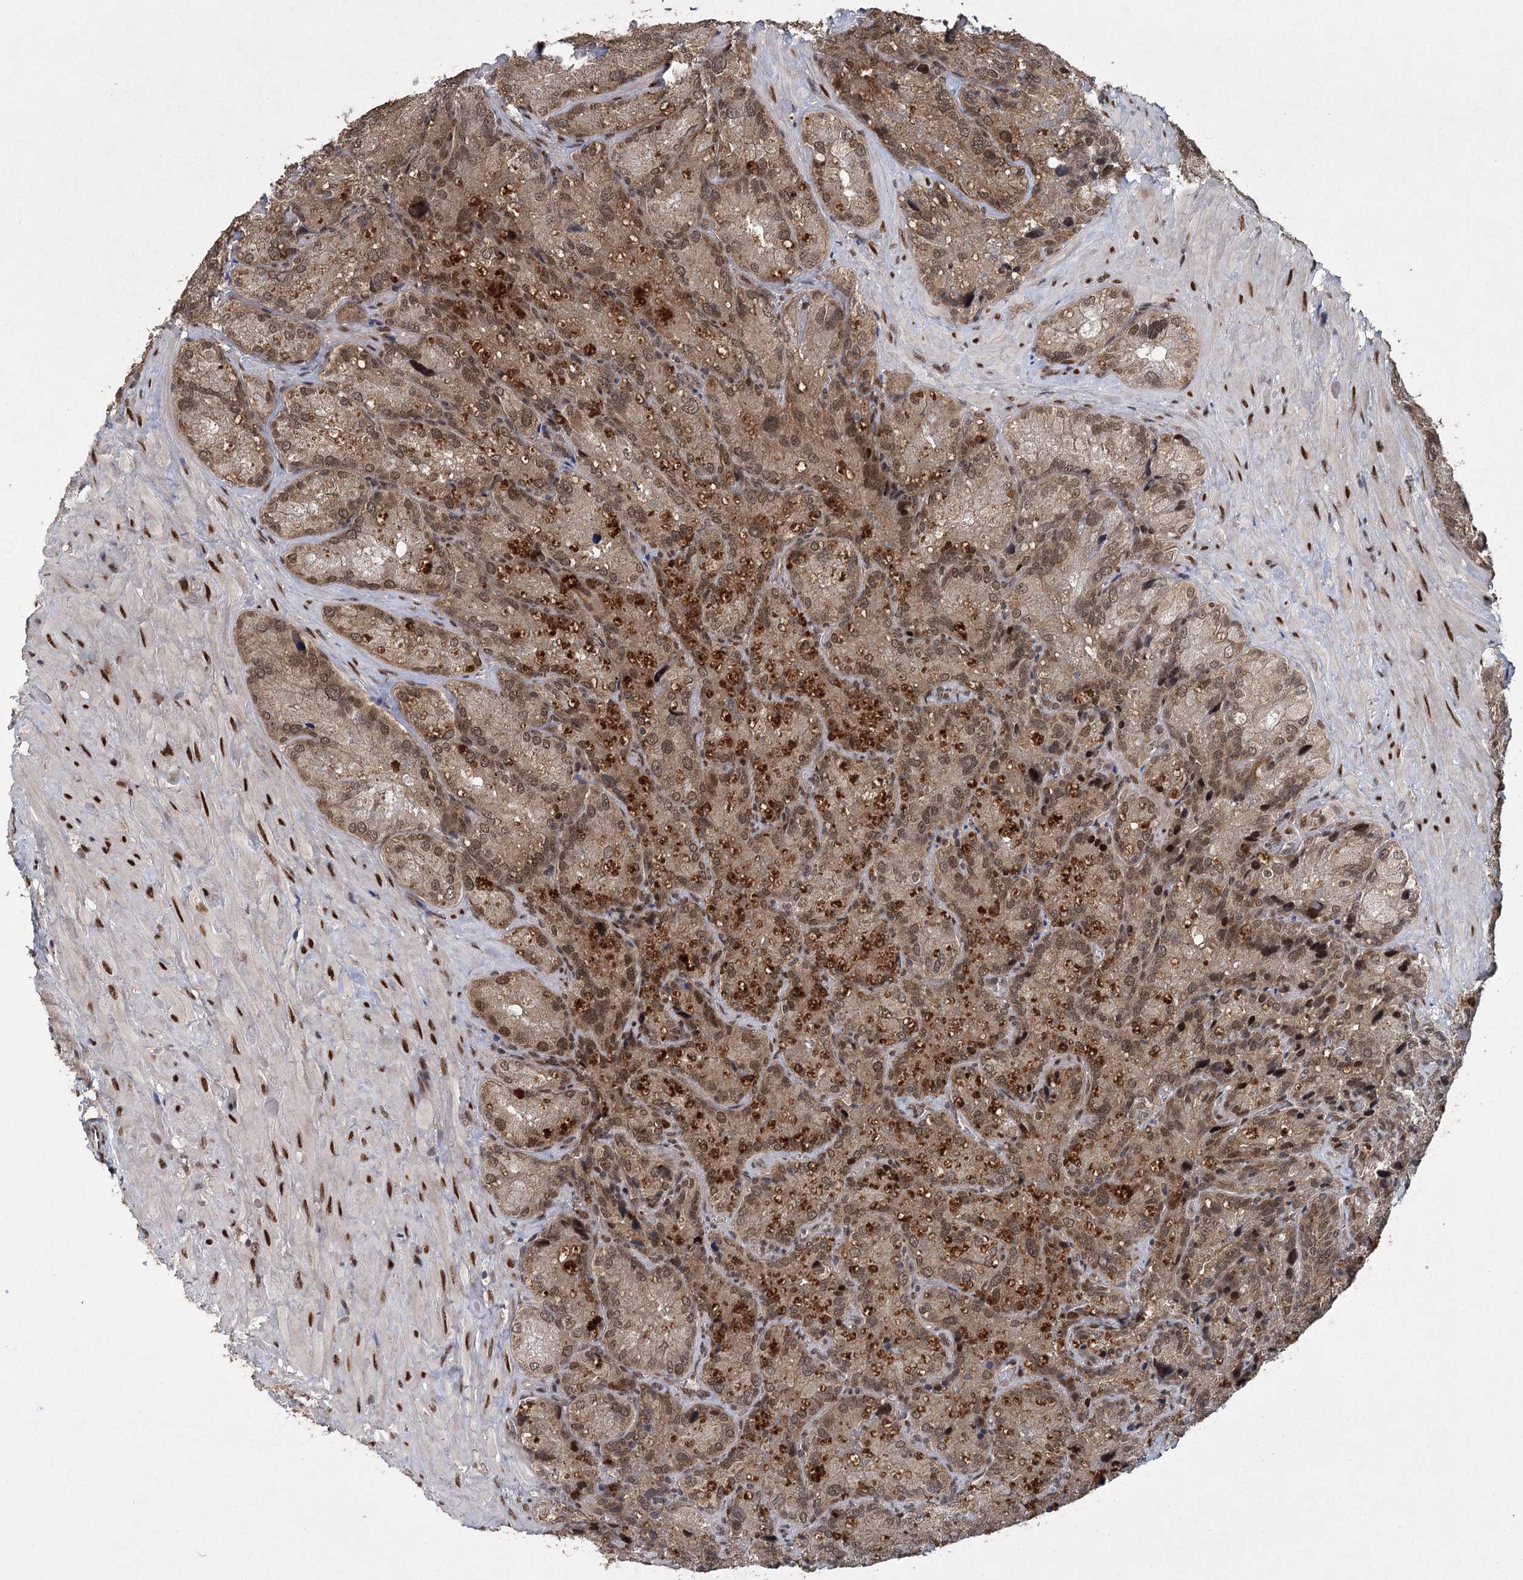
{"staining": {"intensity": "moderate", "quantity": ">75%", "location": "cytoplasmic/membranous,nuclear"}, "tissue": "seminal vesicle", "cell_type": "Glandular cells", "image_type": "normal", "snomed": [{"axis": "morphology", "description": "Normal tissue, NOS"}, {"axis": "topography", "description": "Seminal veicle"}], "caption": "A brown stain labels moderate cytoplasmic/membranous,nuclear staining of a protein in glandular cells of normal seminal vesicle. The protein is stained brown, and the nuclei are stained in blue (DAB (3,3'-diaminobenzidine) IHC with brightfield microscopy, high magnification).", "gene": "MYG1", "patient": {"sex": "male", "age": 62}}